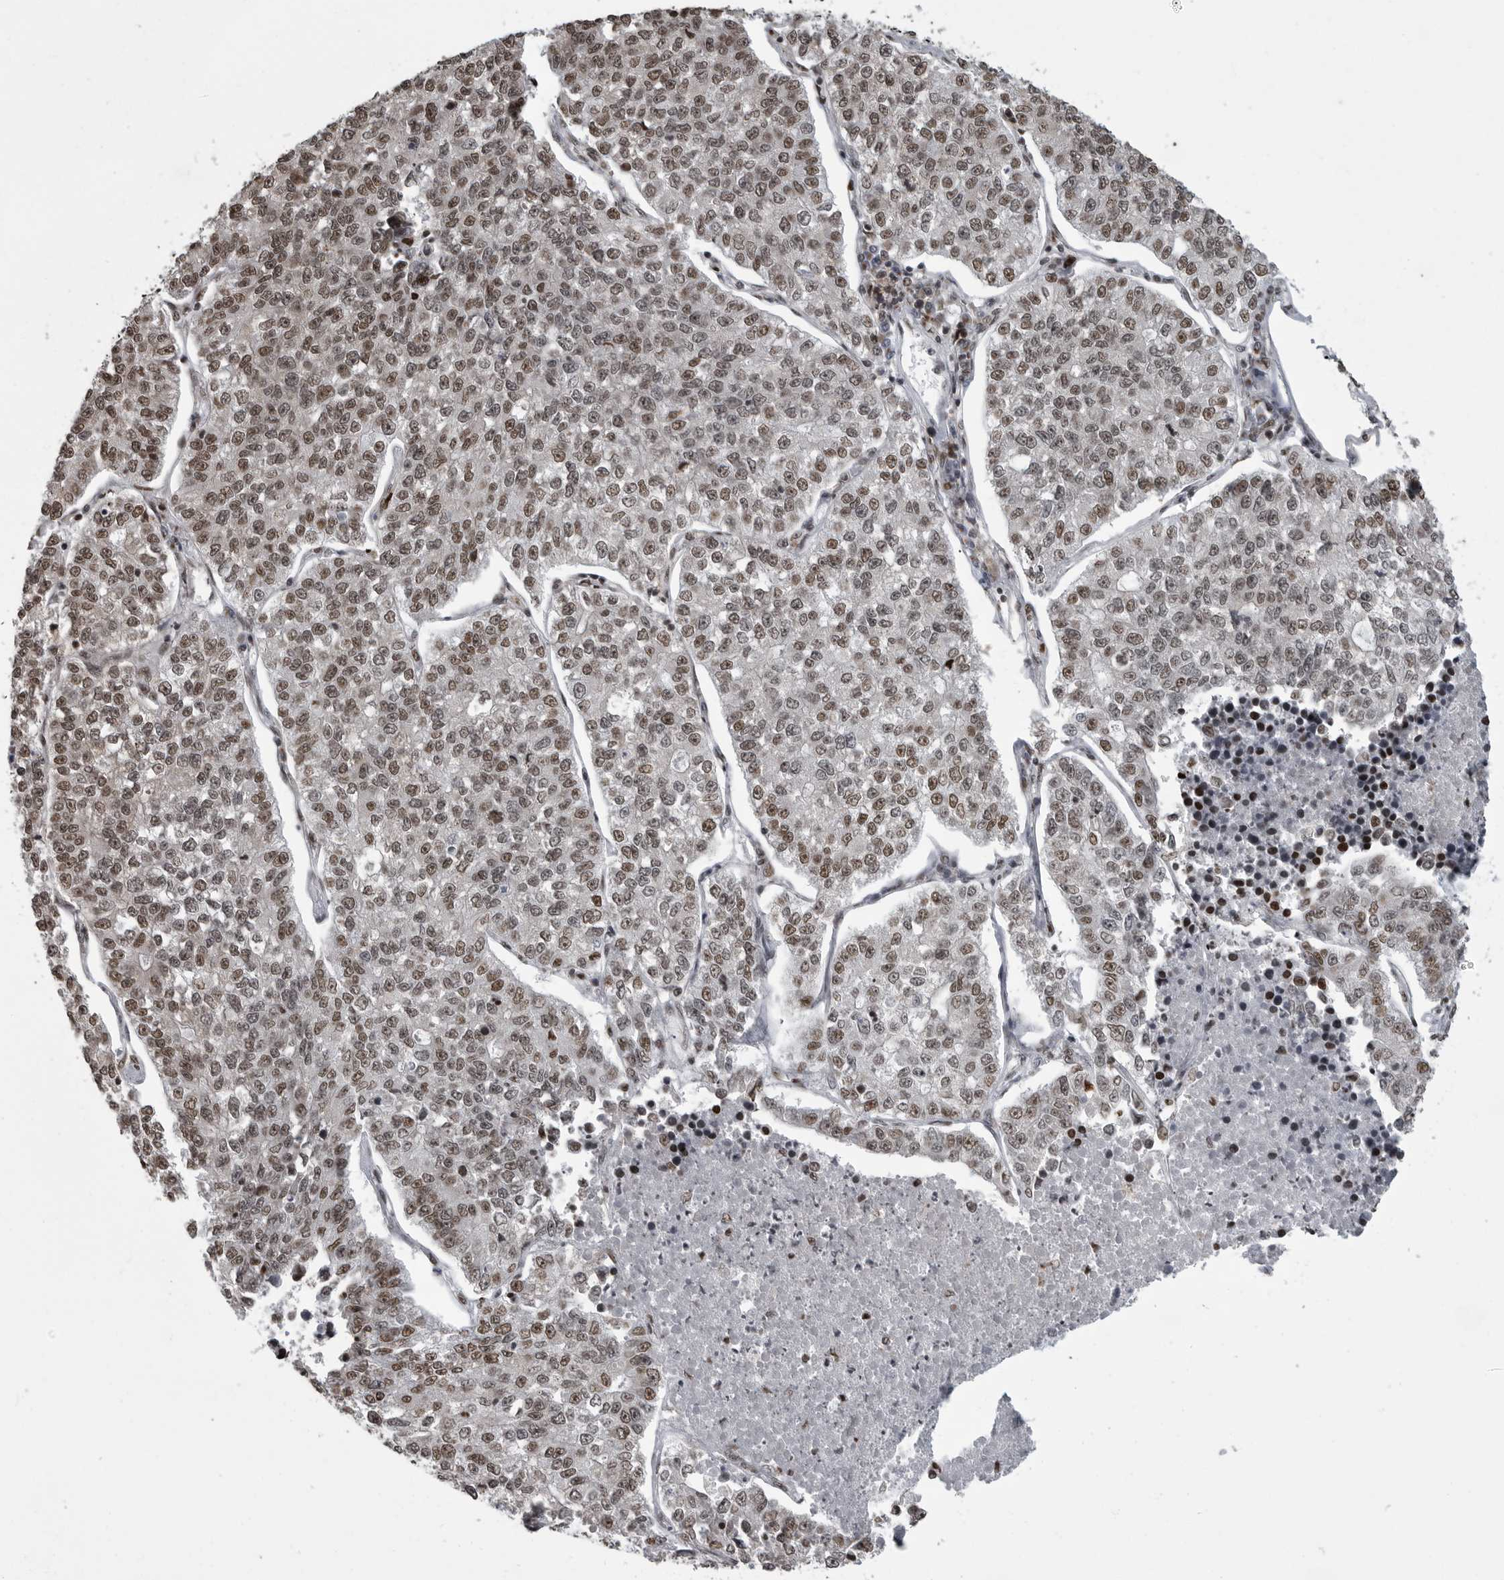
{"staining": {"intensity": "moderate", "quantity": ">75%", "location": "nuclear"}, "tissue": "lung cancer", "cell_type": "Tumor cells", "image_type": "cancer", "snomed": [{"axis": "morphology", "description": "Adenocarcinoma, NOS"}, {"axis": "topography", "description": "Lung"}], "caption": "Lung cancer stained with DAB IHC shows medium levels of moderate nuclear expression in approximately >75% of tumor cells. (IHC, brightfield microscopy, high magnification).", "gene": "YAF2", "patient": {"sex": "male", "age": 49}}